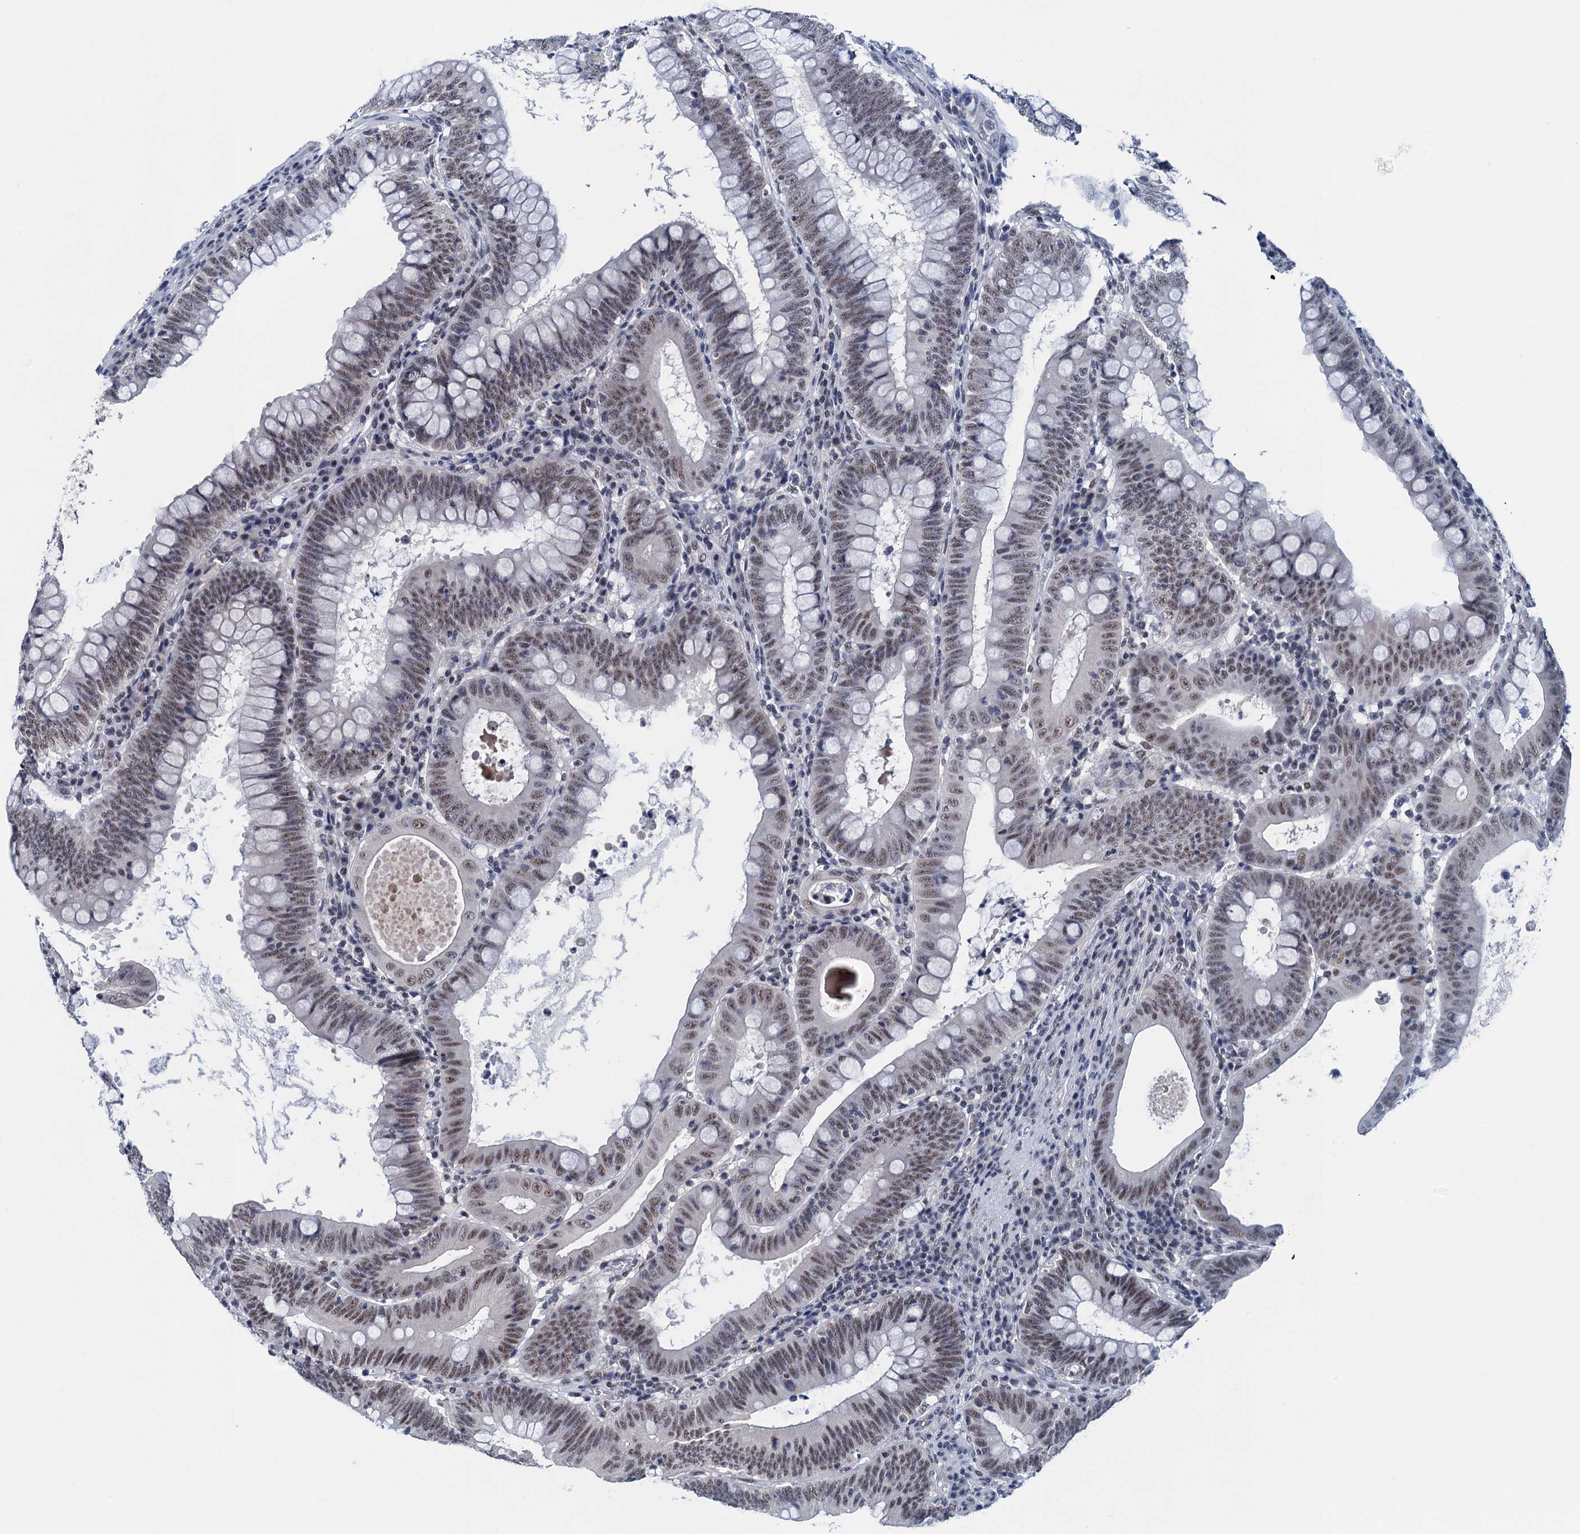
{"staining": {"intensity": "moderate", "quantity": ">75%", "location": "nuclear"}, "tissue": "colorectal cancer", "cell_type": "Tumor cells", "image_type": "cancer", "snomed": [{"axis": "morphology", "description": "Normal tissue, NOS"}, {"axis": "topography", "description": "Colon"}], "caption": "This histopathology image displays colorectal cancer stained with immunohistochemistry (IHC) to label a protein in brown. The nuclear of tumor cells show moderate positivity for the protein. Nuclei are counter-stained blue.", "gene": "FNBP4", "patient": {"sex": "female", "age": 82}}